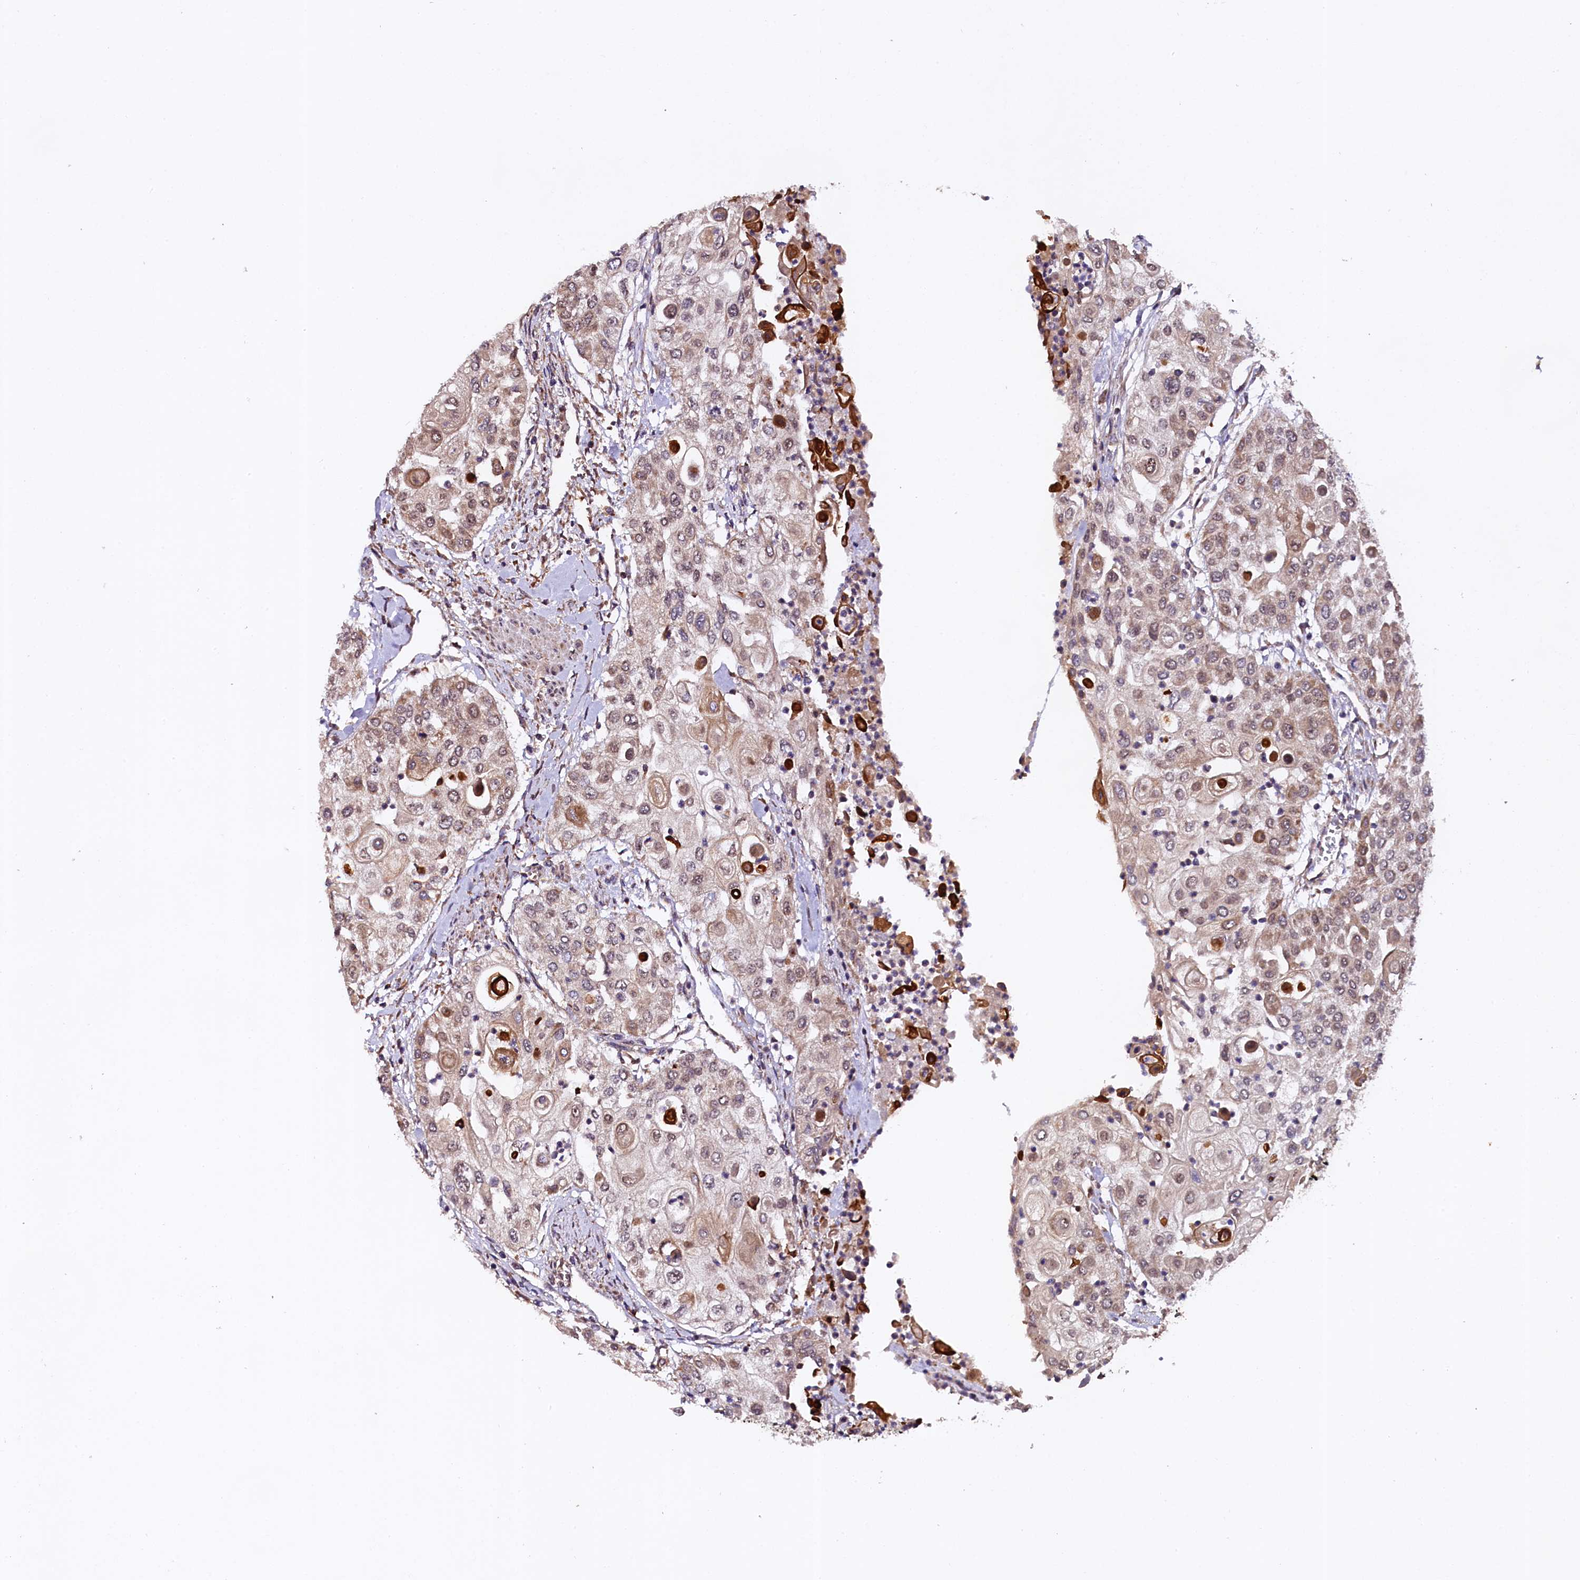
{"staining": {"intensity": "weak", "quantity": "25%-75%", "location": "cytoplasmic/membranous"}, "tissue": "urothelial cancer", "cell_type": "Tumor cells", "image_type": "cancer", "snomed": [{"axis": "morphology", "description": "Urothelial carcinoma, High grade"}, {"axis": "topography", "description": "Urinary bladder"}], "caption": "Immunohistochemistry (IHC) image of neoplastic tissue: human urothelial cancer stained using IHC shows low levels of weak protein expression localized specifically in the cytoplasmic/membranous of tumor cells, appearing as a cytoplasmic/membranous brown color.", "gene": "DOHH", "patient": {"sex": "female", "age": 79}}